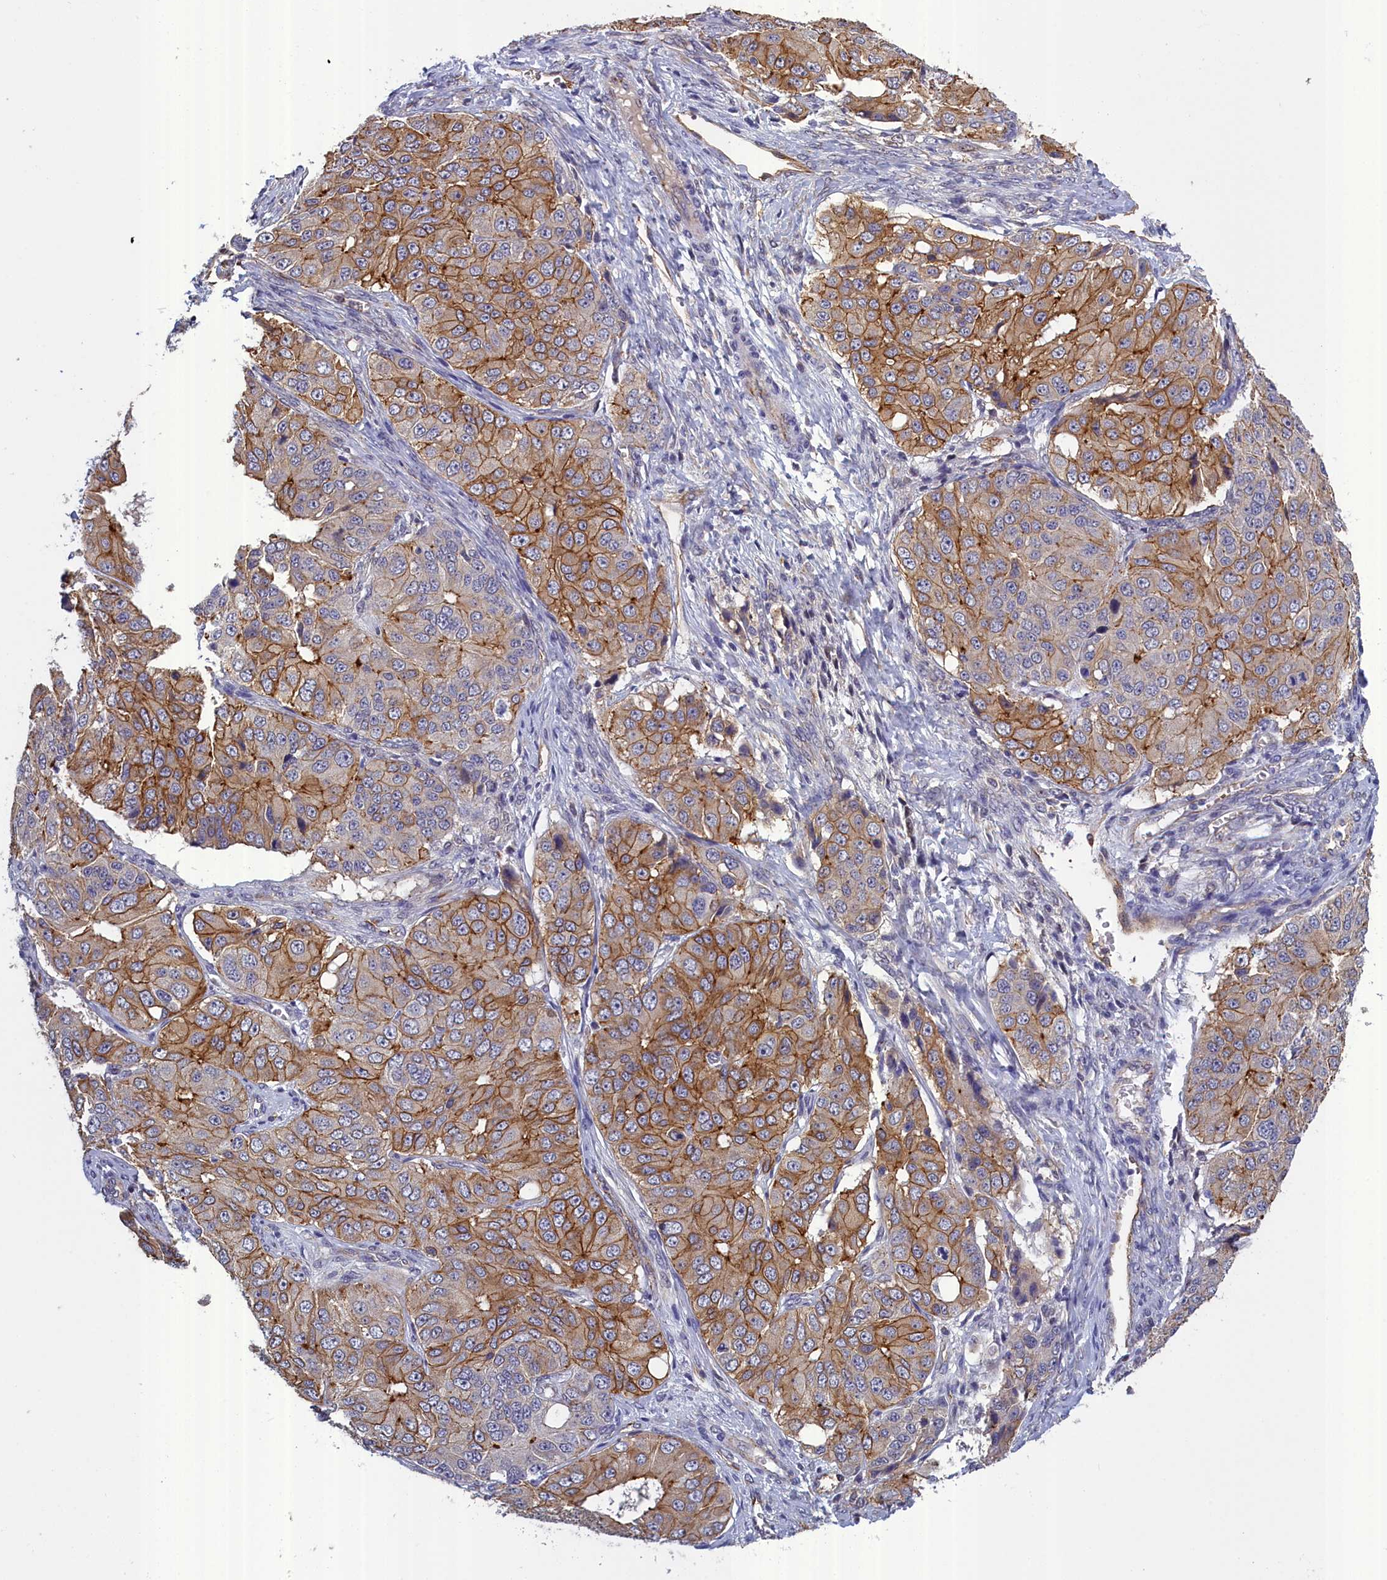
{"staining": {"intensity": "moderate", "quantity": ">75%", "location": "cytoplasmic/membranous"}, "tissue": "ovarian cancer", "cell_type": "Tumor cells", "image_type": "cancer", "snomed": [{"axis": "morphology", "description": "Carcinoma, endometroid"}, {"axis": "topography", "description": "Ovary"}], "caption": "Moderate cytoplasmic/membranous protein positivity is identified in about >75% of tumor cells in endometroid carcinoma (ovarian).", "gene": "COL19A1", "patient": {"sex": "female", "age": 51}}